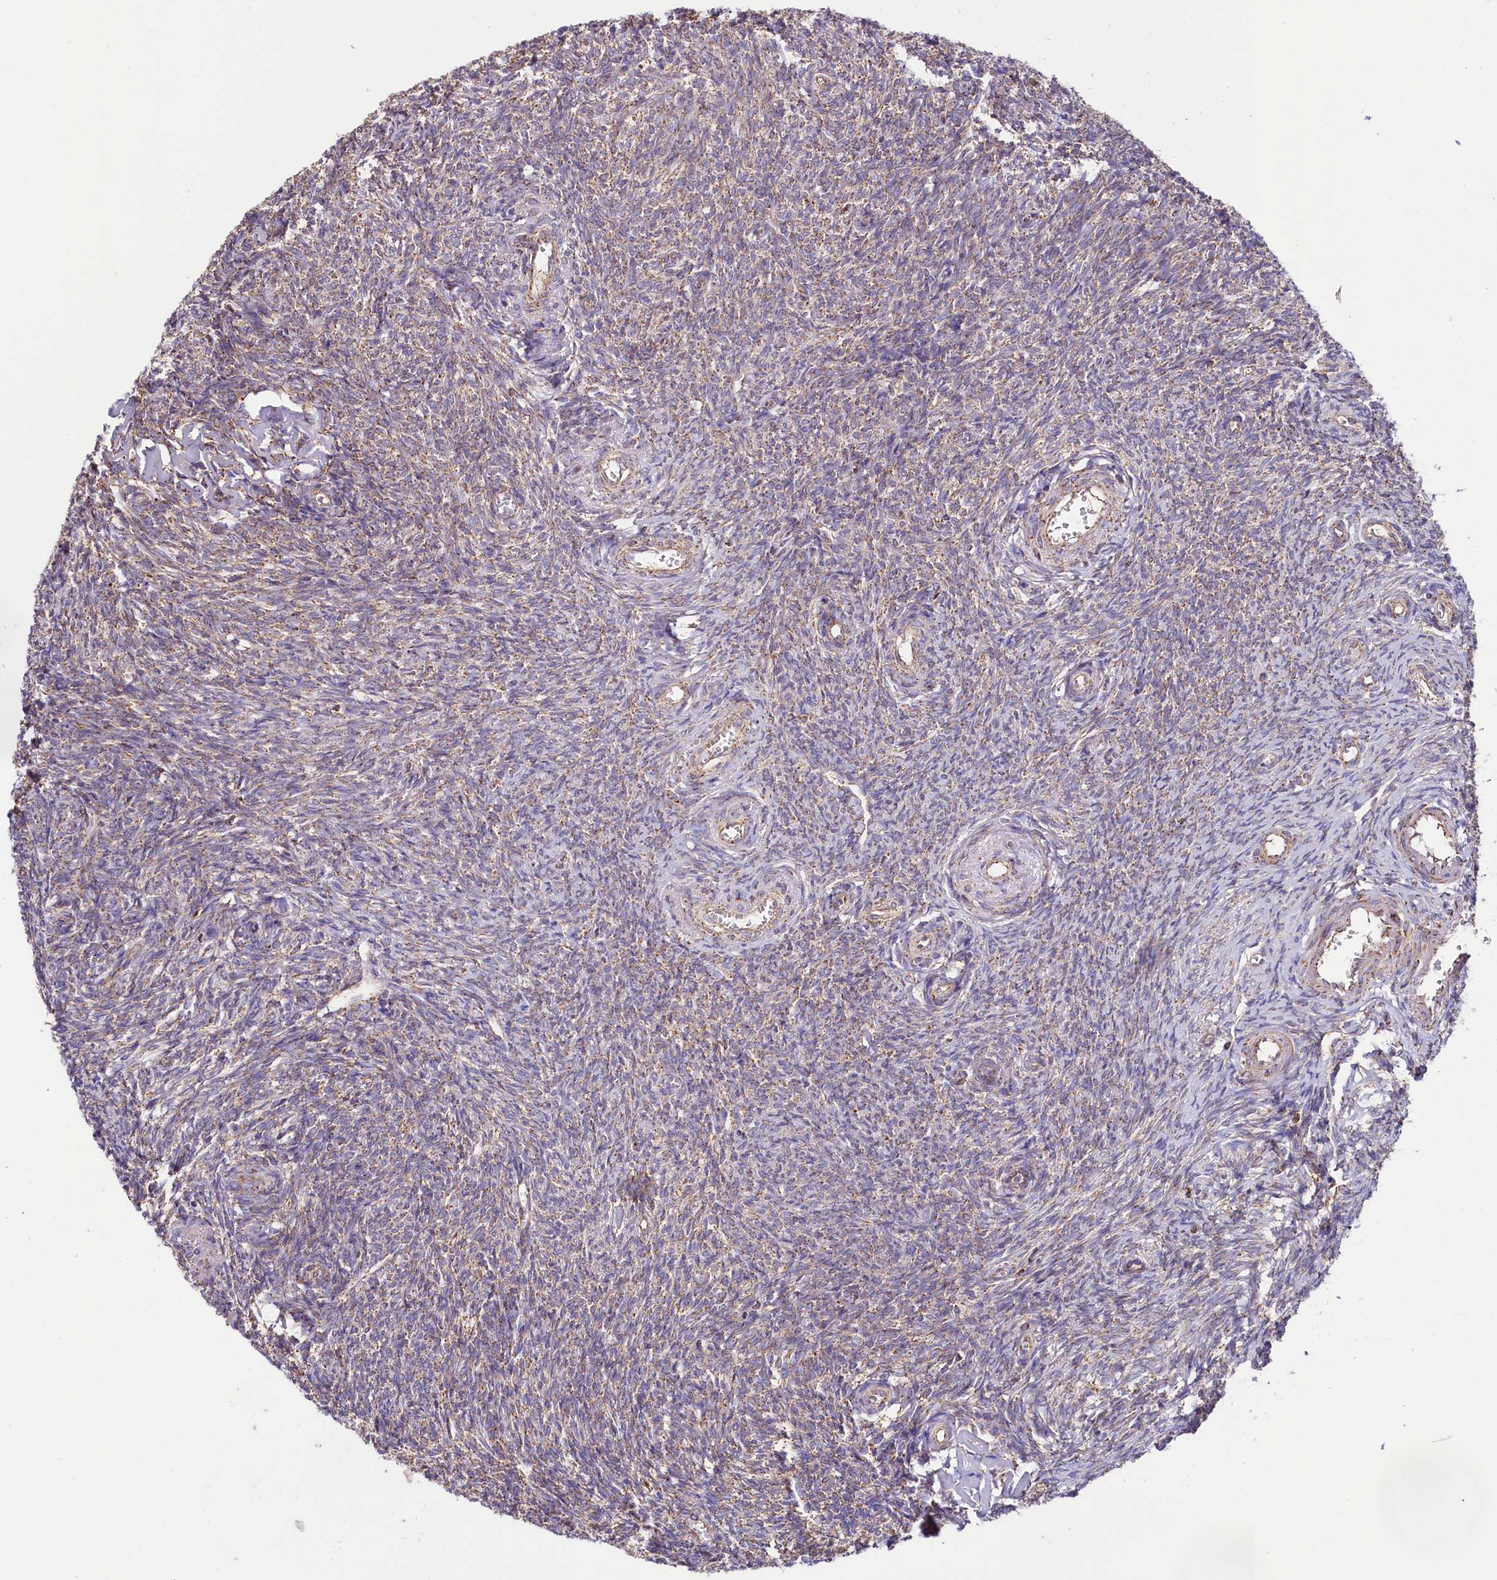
{"staining": {"intensity": "weak", "quantity": "25%-75%", "location": "cytoplasmic/membranous"}, "tissue": "ovary", "cell_type": "Ovarian stroma cells", "image_type": "normal", "snomed": [{"axis": "morphology", "description": "Normal tissue, NOS"}, {"axis": "topography", "description": "Ovary"}], "caption": "Protein expression analysis of normal ovary demonstrates weak cytoplasmic/membranous expression in about 25%-75% of ovarian stroma cells.", "gene": "NUDT15", "patient": {"sex": "female", "age": 44}}